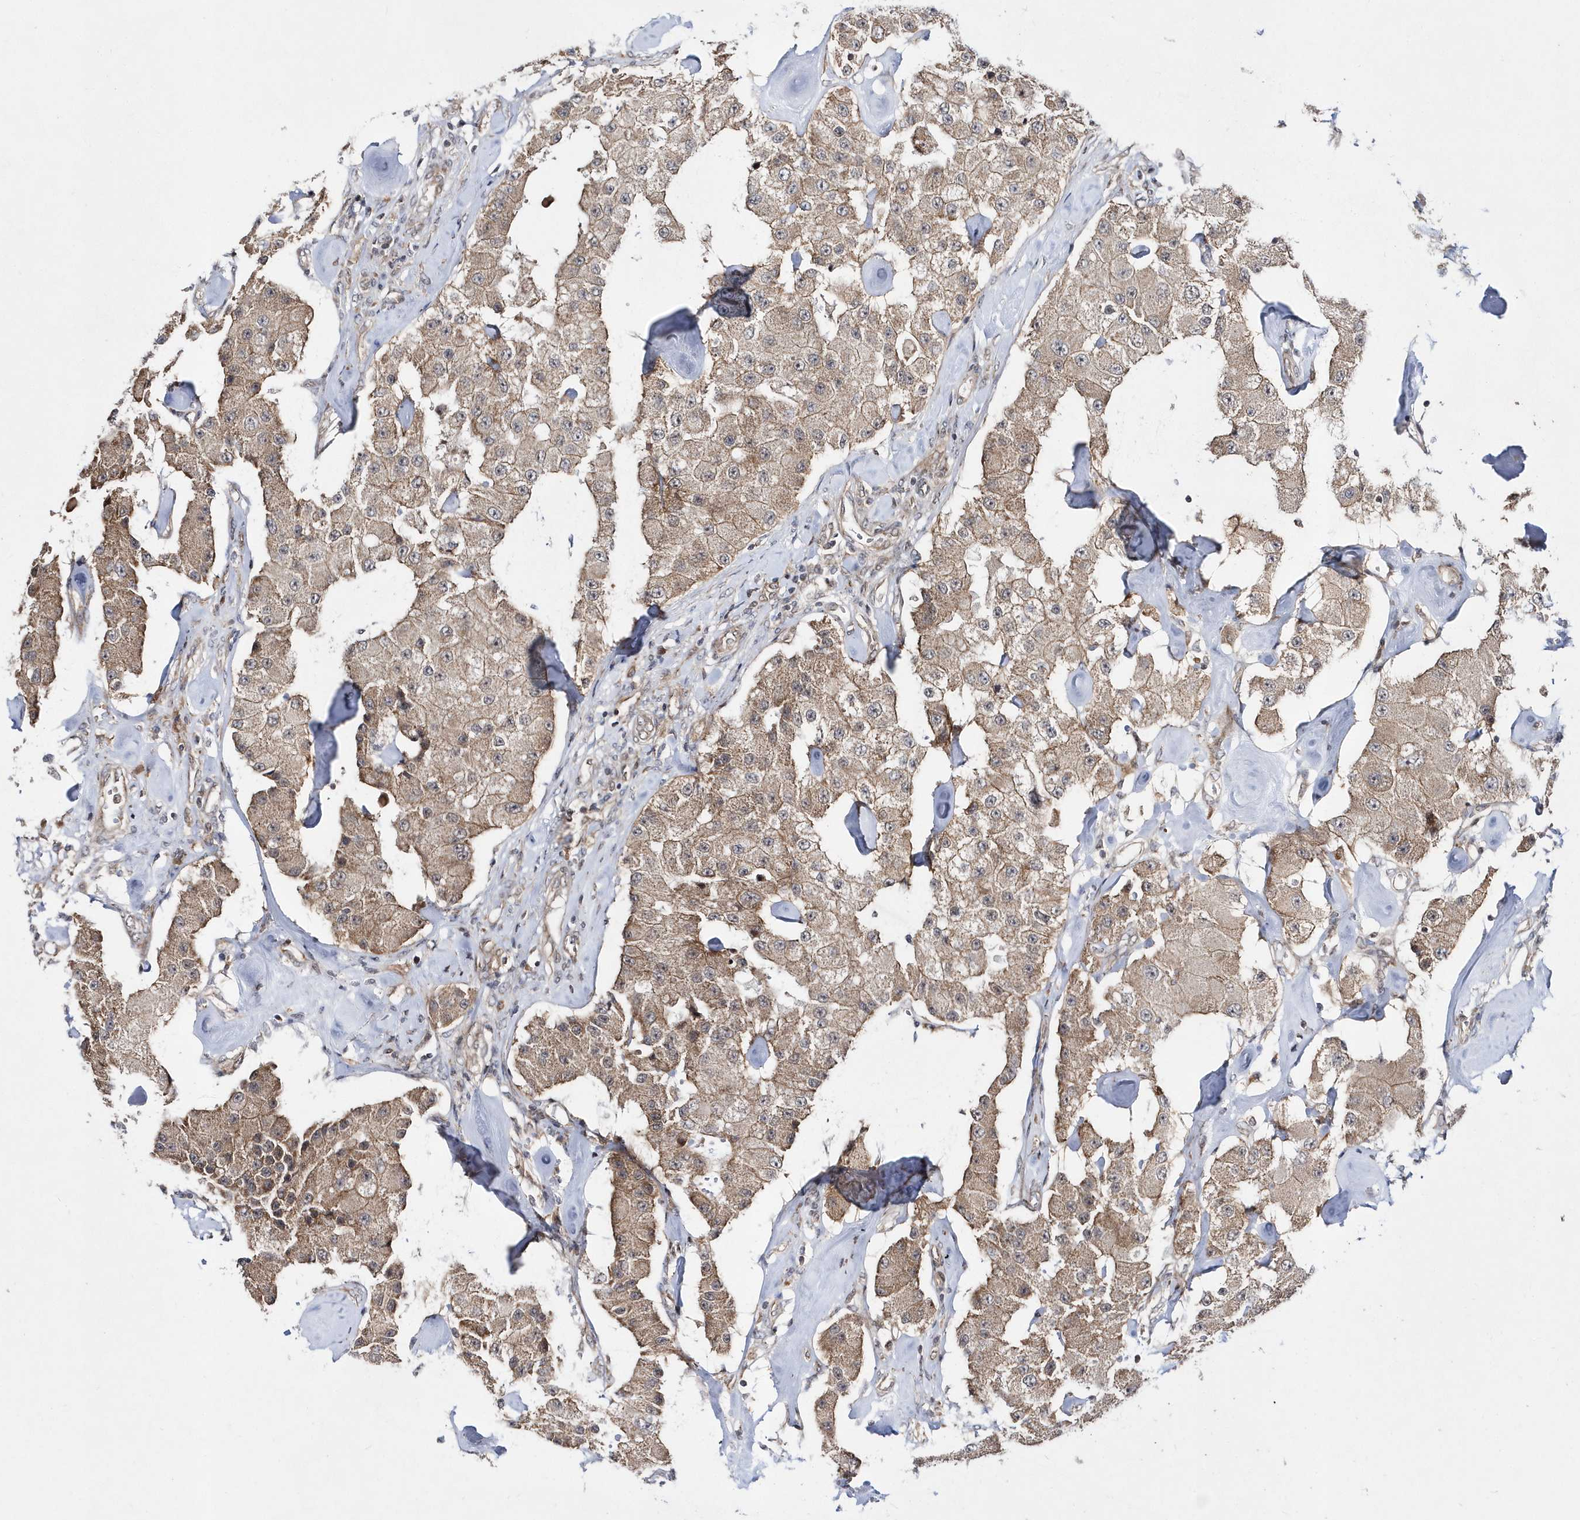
{"staining": {"intensity": "weak", "quantity": ">75%", "location": "cytoplasmic/membranous"}, "tissue": "carcinoid", "cell_type": "Tumor cells", "image_type": "cancer", "snomed": [{"axis": "morphology", "description": "Carcinoid, malignant, NOS"}, {"axis": "topography", "description": "Pancreas"}], "caption": "Immunohistochemical staining of human carcinoid (malignant) shows weak cytoplasmic/membranous protein expression in approximately >75% of tumor cells.", "gene": "DALRD3", "patient": {"sex": "male", "age": 41}}